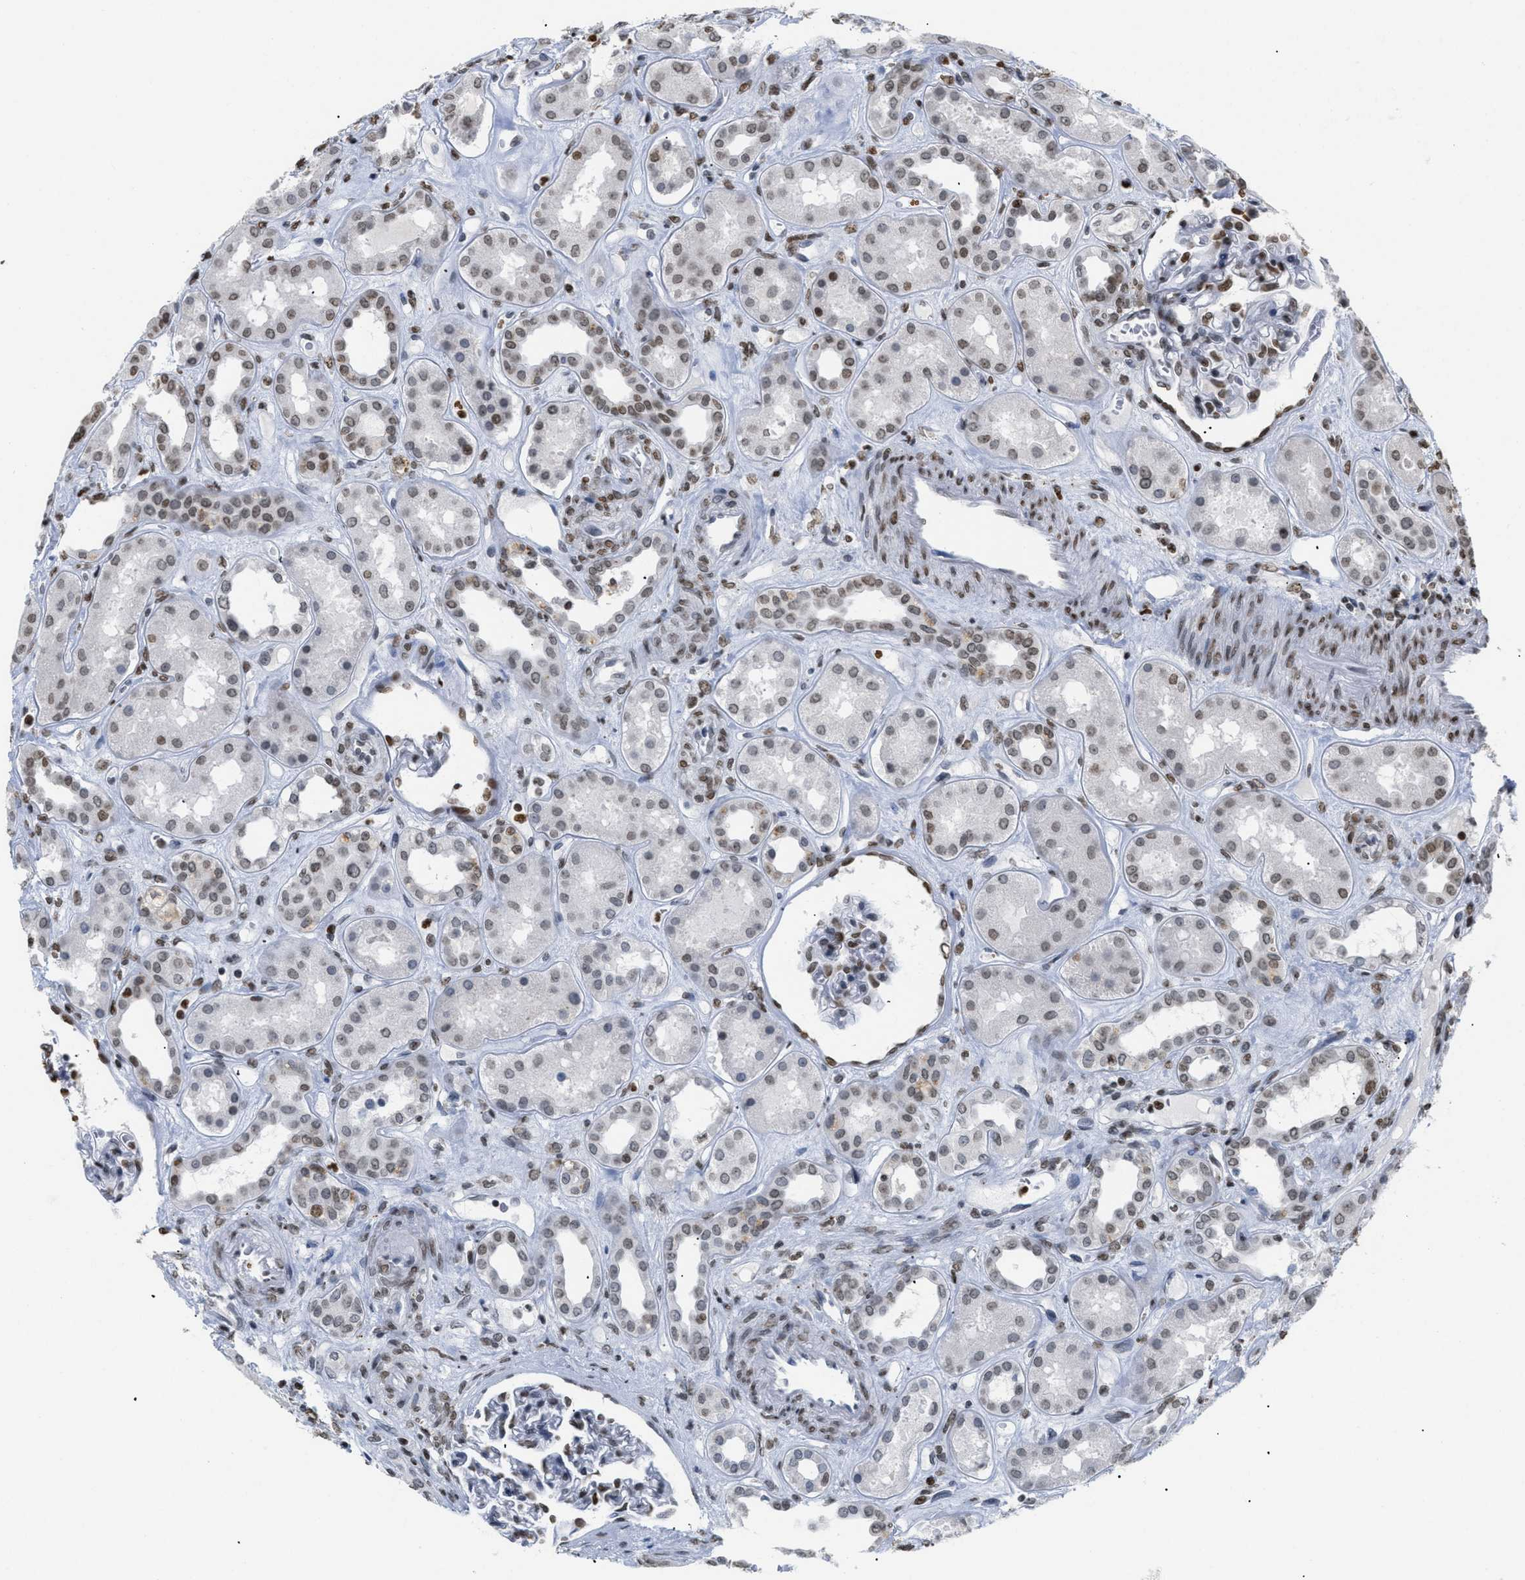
{"staining": {"intensity": "moderate", "quantity": "25%-75%", "location": "nuclear"}, "tissue": "kidney", "cell_type": "Cells in glomeruli", "image_type": "normal", "snomed": [{"axis": "morphology", "description": "Normal tissue, NOS"}, {"axis": "topography", "description": "Kidney"}], "caption": "High-magnification brightfield microscopy of benign kidney stained with DAB (3,3'-diaminobenzidine) (brown) and counterstained with hematoxylin (blue). cells in glomeruli exhibit moderate nuclear expression is seen in about25%-75% of cells. The protein of interest is stained brown, and the nuclei are stained in blue (DAB (3,3'-diaminobenzidine) IHC with brightfield microscopy, high magnification).", "gene": "HMGN2", "patient": {"sex": "male", "age": 59}}